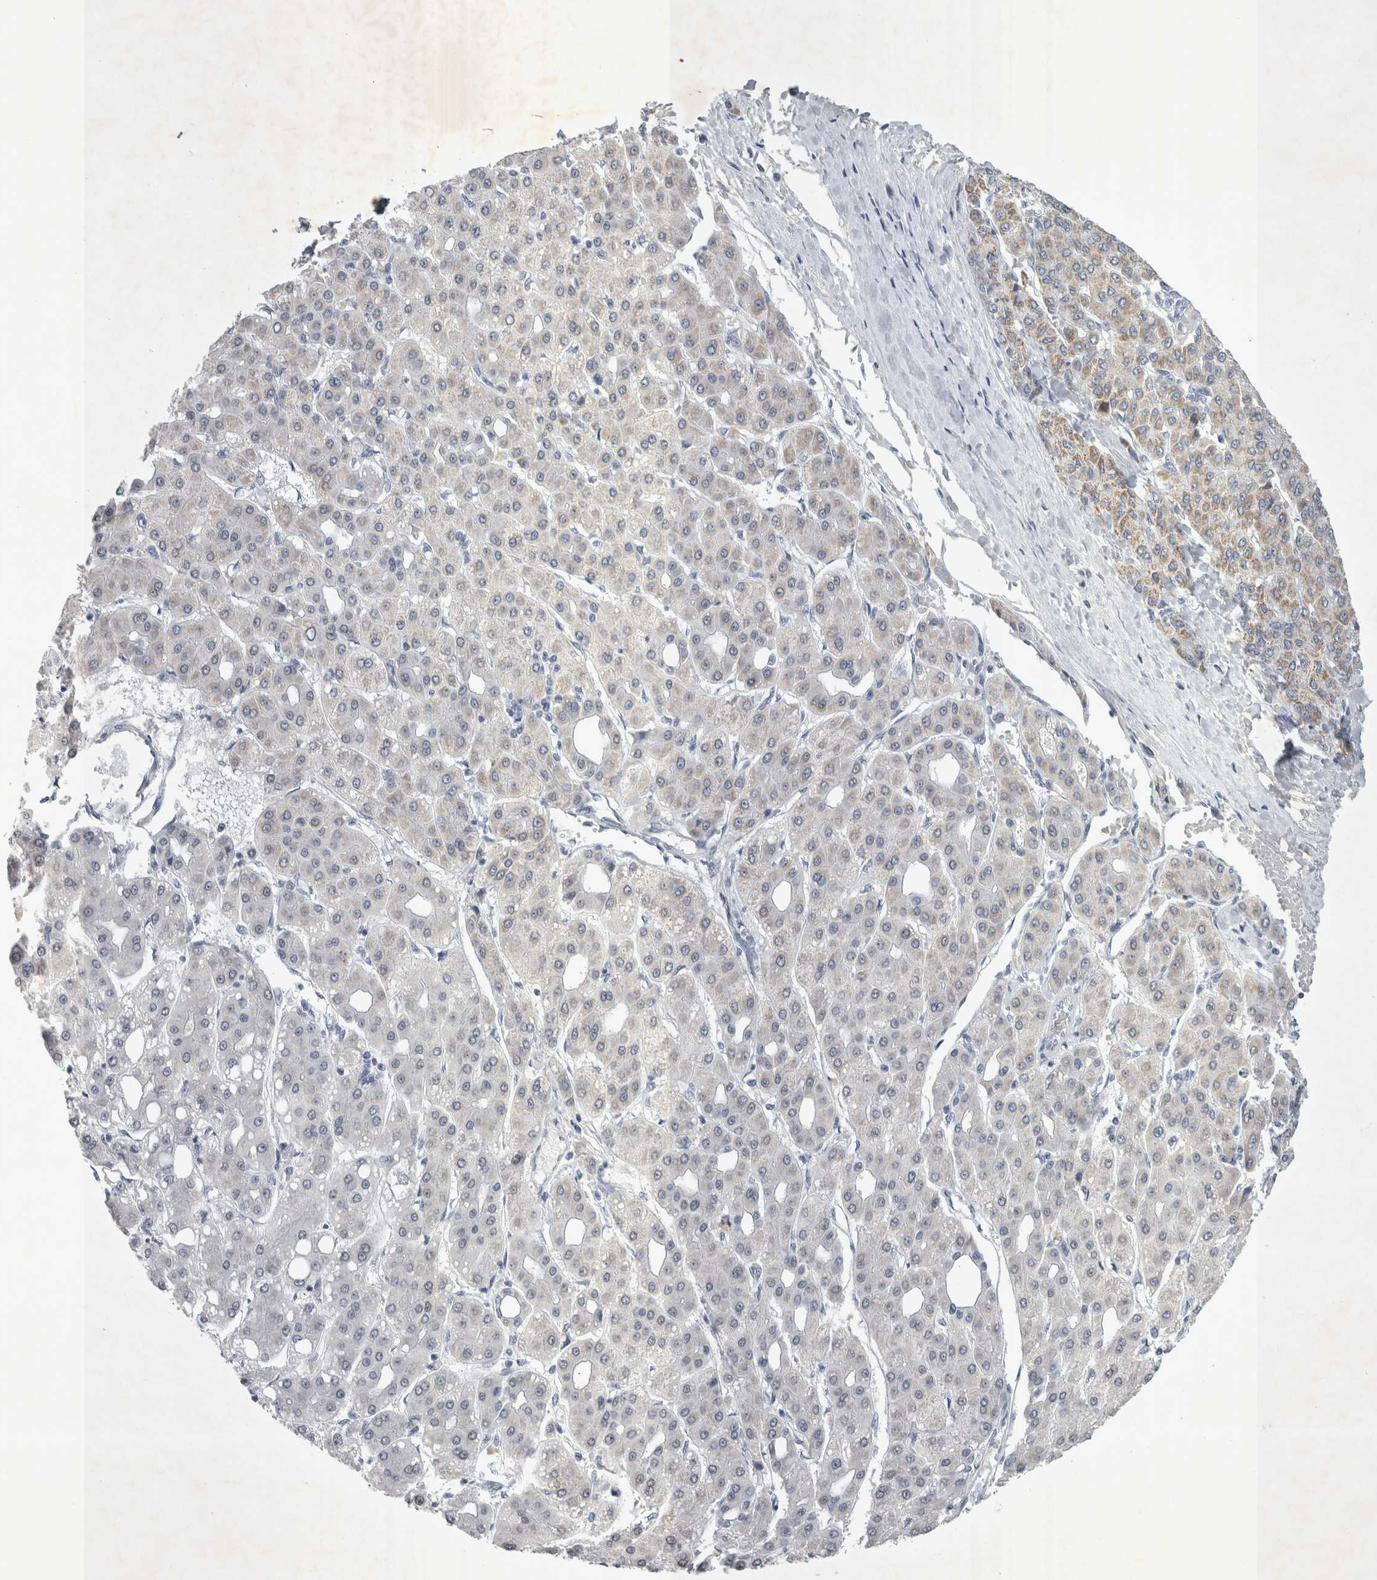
{"staining": {"intensity": "weak", "quantity": "25%-75%", "location": "cytoplasmic/membranous"}, "tissue": "liver cancer", "cell_type": "Tumor cells", "image_type": "cancer", "snomed": [{"axis": "morphology", "description": "Carcinoma, Hepatocellular, NOS"}, {"axis": "topography", "description": "Liver"}], "caption": "Immunohistochemical staining of hepatocellular carcinoma (liver) shows weak cytoplasmic/membranous protein staining in about 25%-75% of tumor cells.", "gene": "FXYD7", "patient": {"sex": "male", "age": 65}}